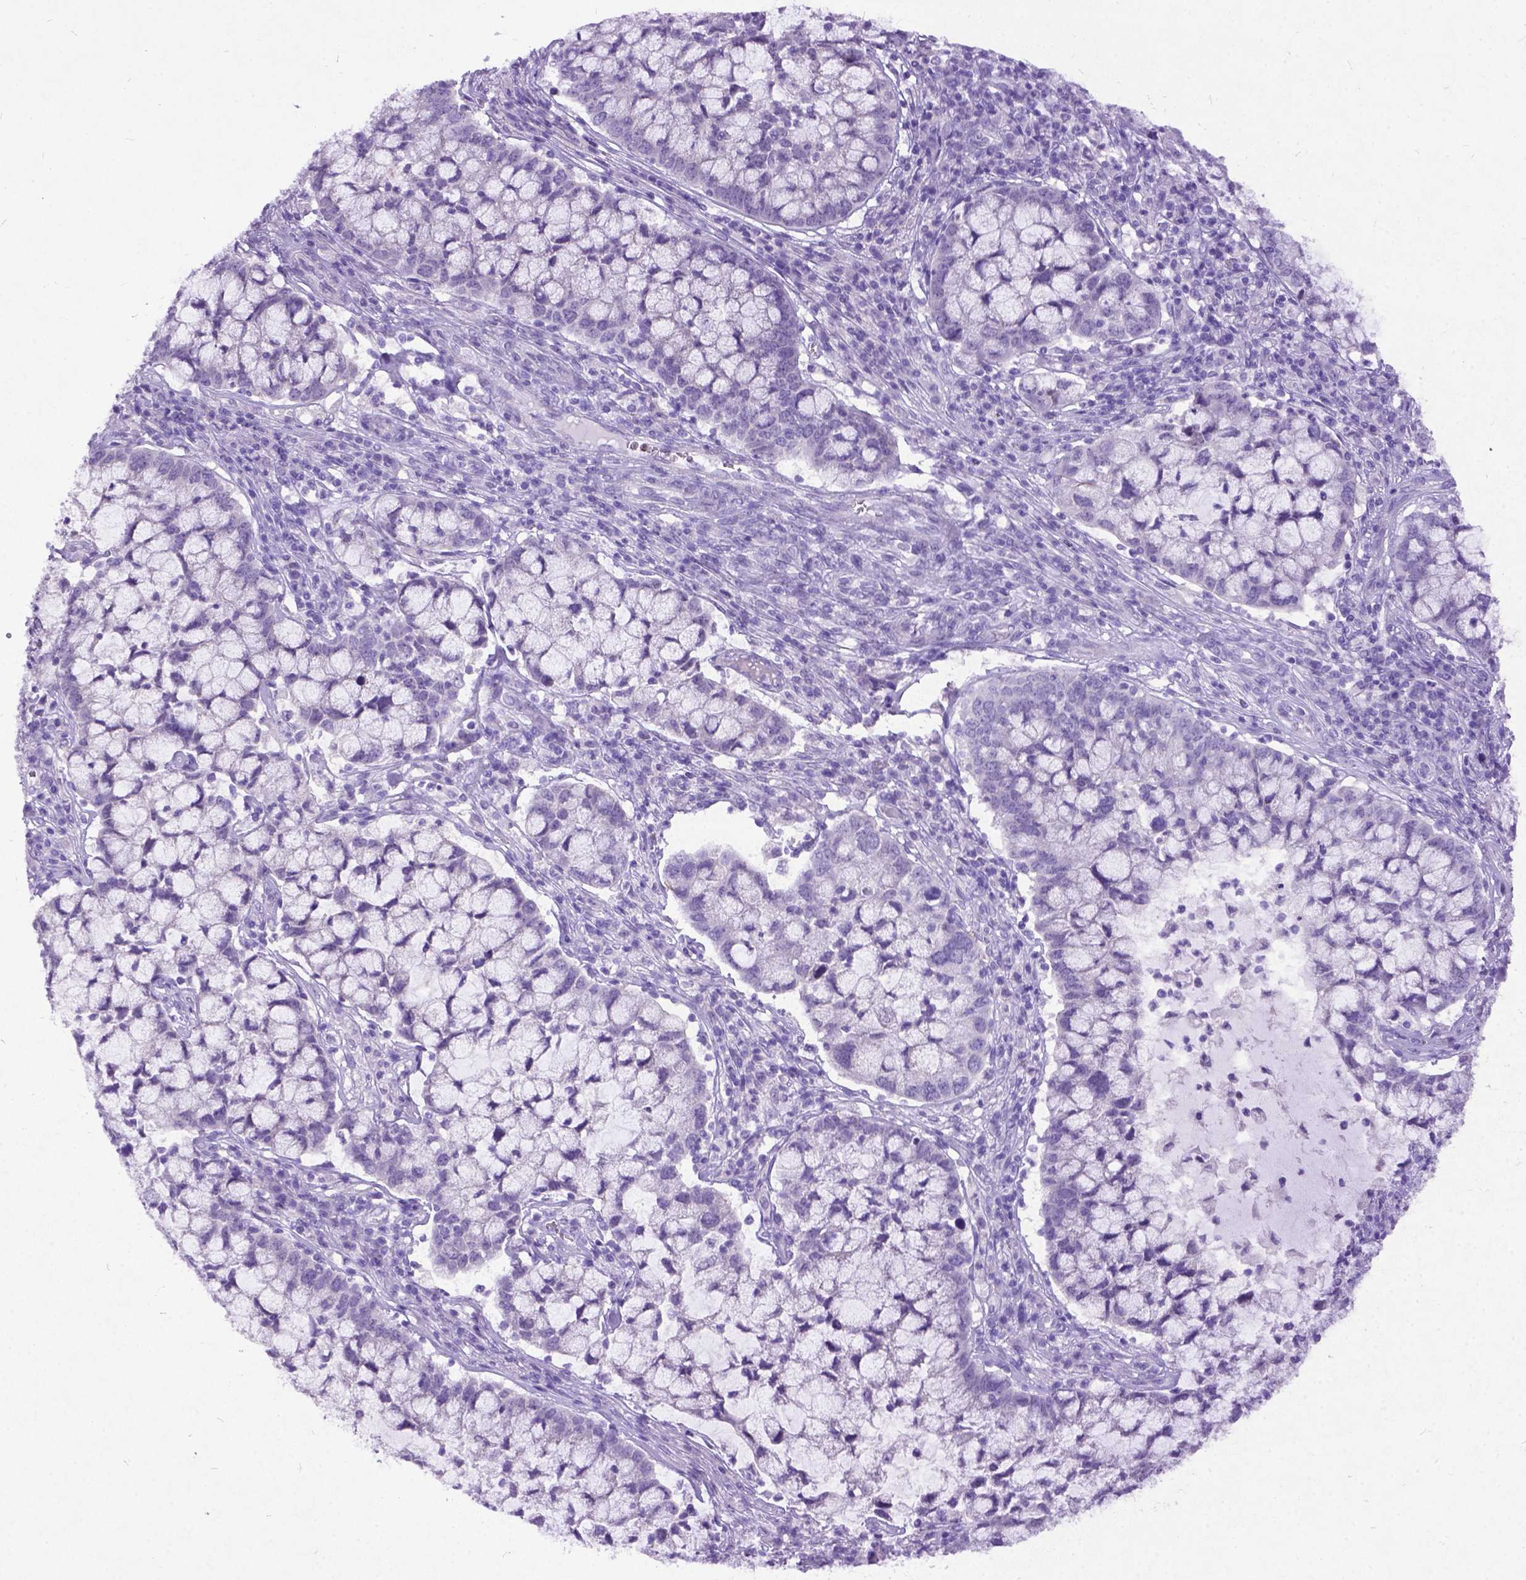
{"staining": {"intensity": "negative", "quantity": "none", "location": "none"}, "tissue": "cervical cancer", "cell_type": "Tumor cells", "image_type": "cancer", "snomed": [{"axis": "morphology", "description": "Adenocarcinoma, NOS"}, {"axis": "topography", "description": "Cervix"}], "caption": "Protein analysis of cervical cancer (adenocarcinoma) exhibits no significant staining in tumor cells. (DAB immunohistochemistry (IHC), high magnification).", "gene": "NEUROD4", "patient": {"sex": "female", "age": 40}}